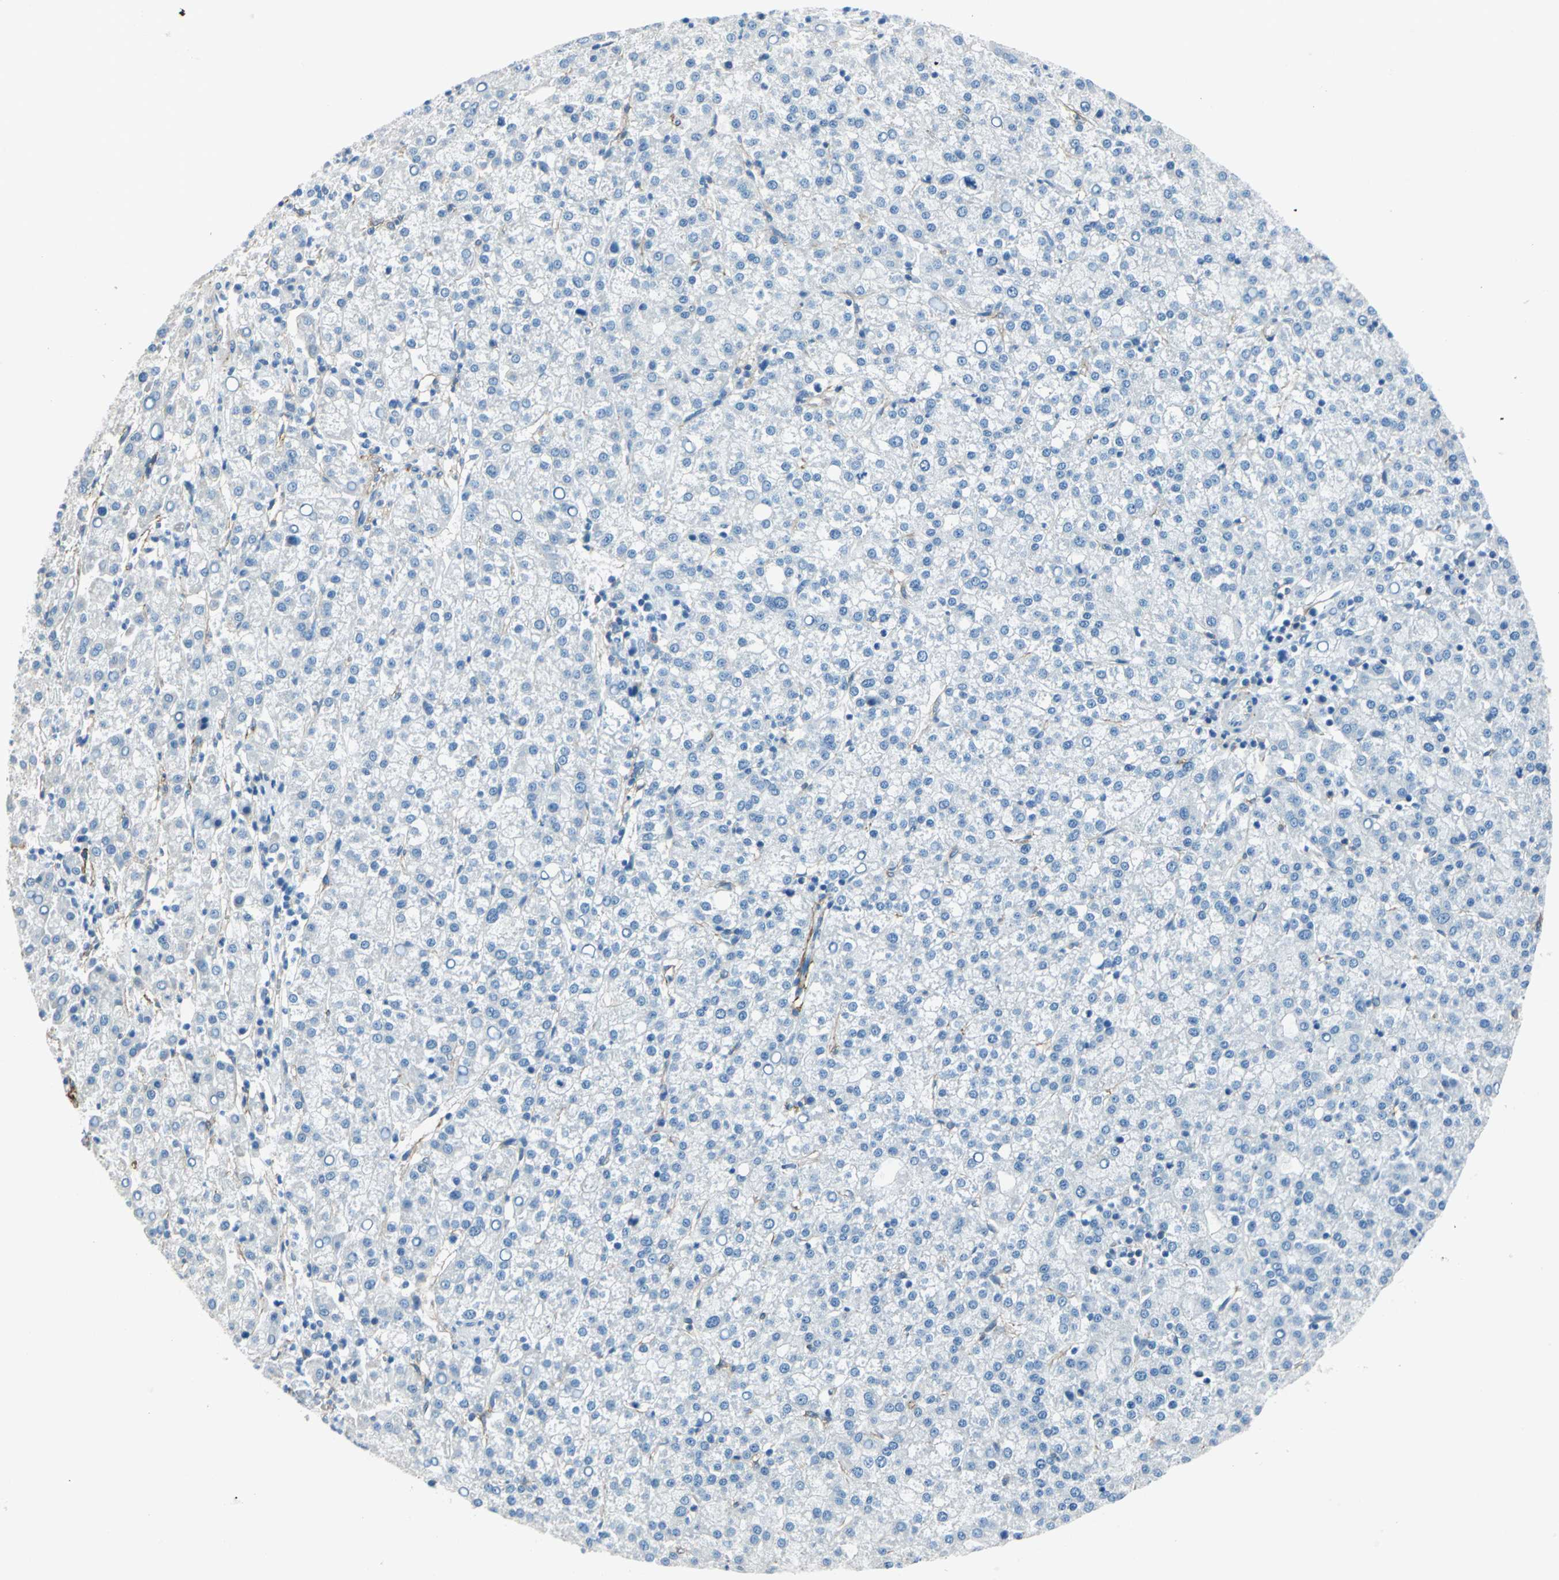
{"staining": {"intensity": "negative", "quantity": "none", "location": "none"}, "tissue": "liver cancer", "cell_type": "Tumor cells", "image_type": "cancer", "snomed": [{"axis": "morphology", "description": "Carcinoma, Hepatocellular, NOS"}, {"axis": "topography", "description": "Liver"}], "caption": "Immunohistochemistry of liver cancer (hepatocellular carcinoma) shows no expression in tumor cells.", "gene": "AKAP12", "patient": {"sex": "female", "age": 58}}